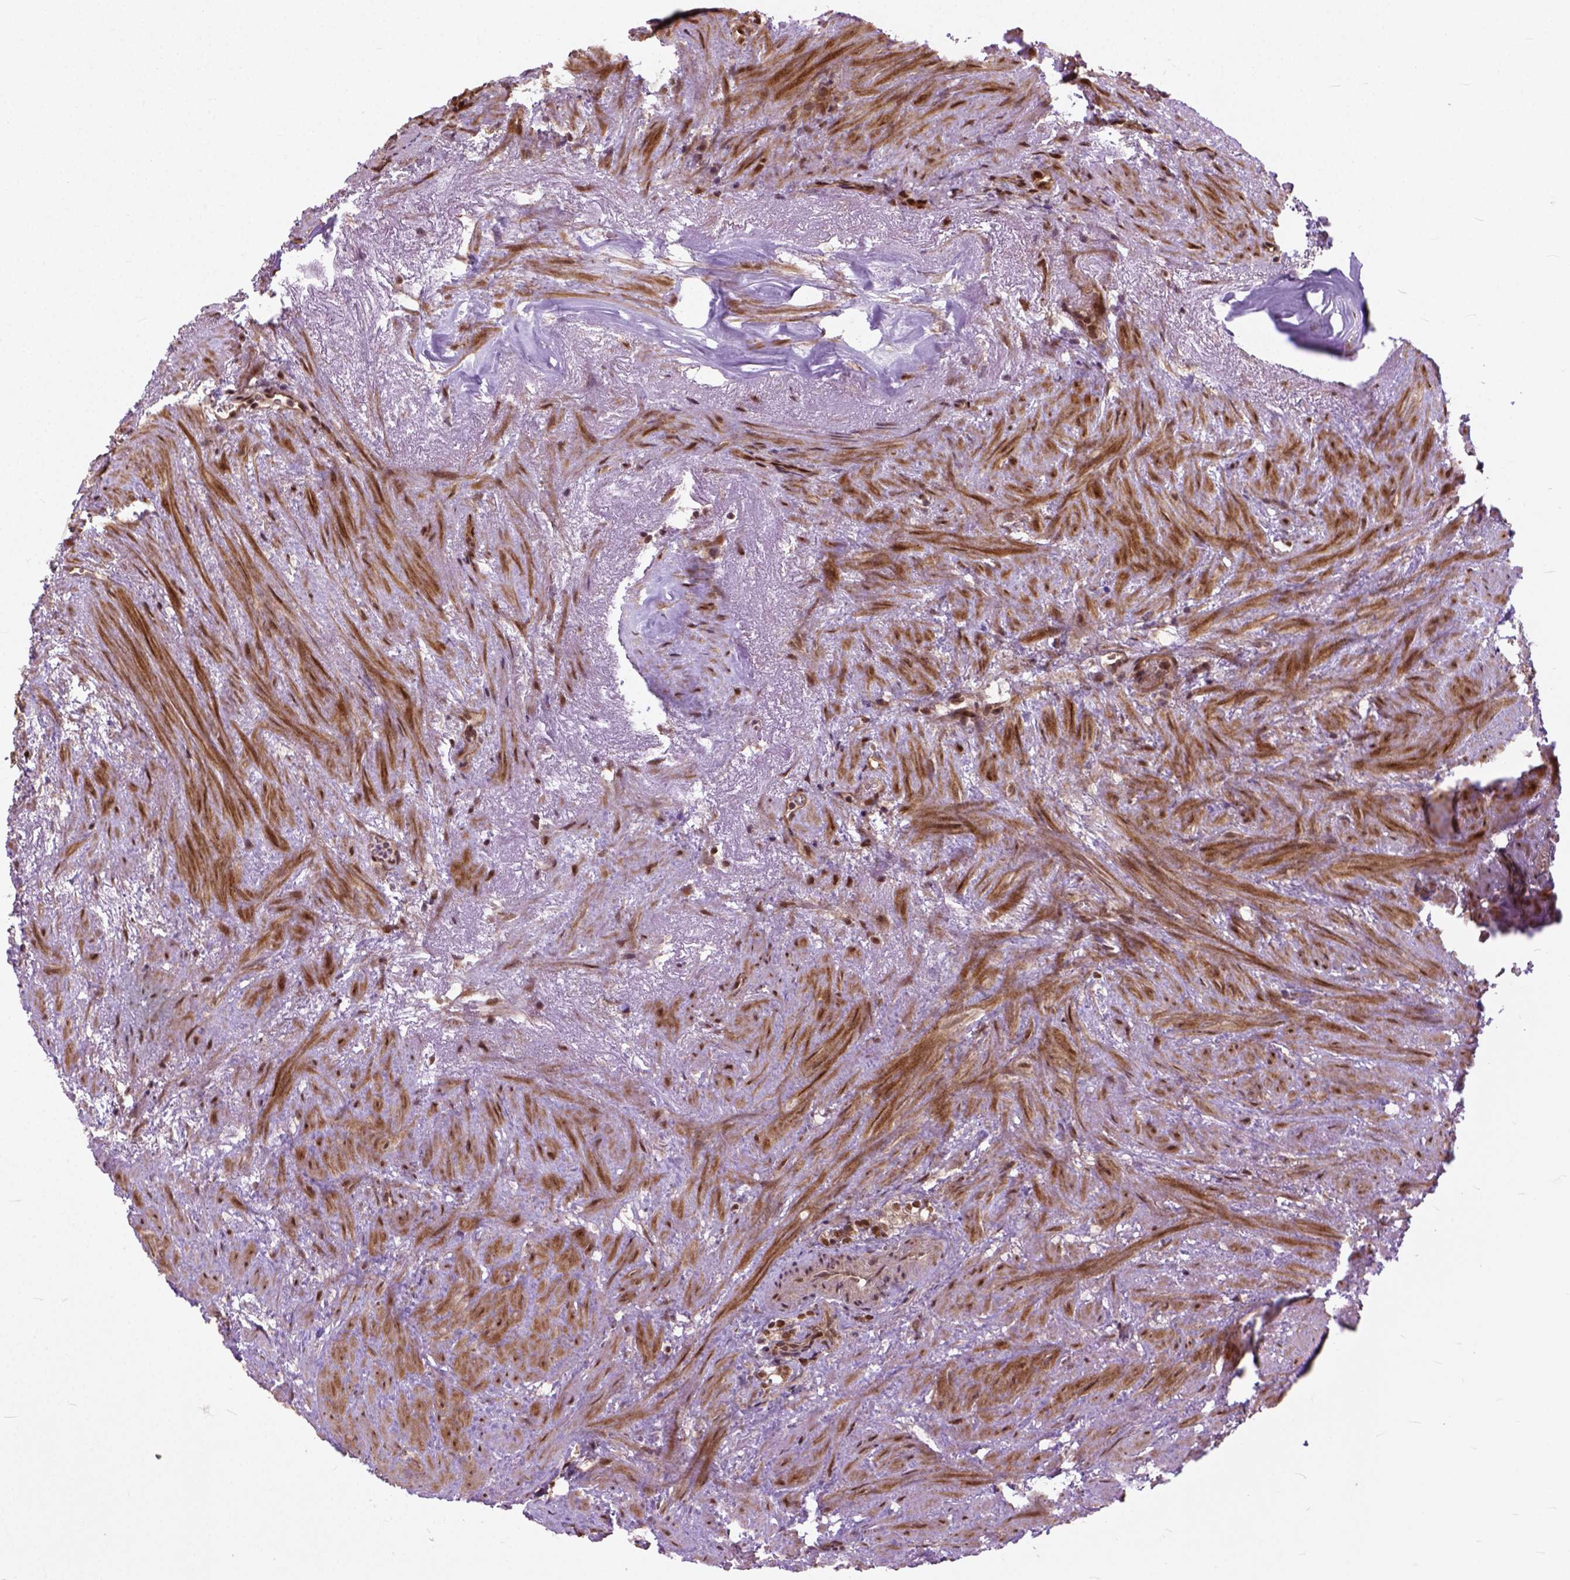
{"staining": {"intensity": "strong", "quantity": ">75%", "location": "nuclear"}, "tissue": "prostate cancer", "cell_type": "Tumor cells", "image_type": "cancer", "snomed": [{"axis": "morphology", "description": "Adenocarcinoma, High grade"}, {"axis": "topography", "description": "Prostate"}], "caption": "A micrograph showing strong nuclear staining in approximately >75% of tumor cells in adenocarcinoma (high-grade) (prostate), as visualized by brown immunohistochemical staining.", "gene": "ZNF630", "patient": {"sex": "male", "age": 84}}